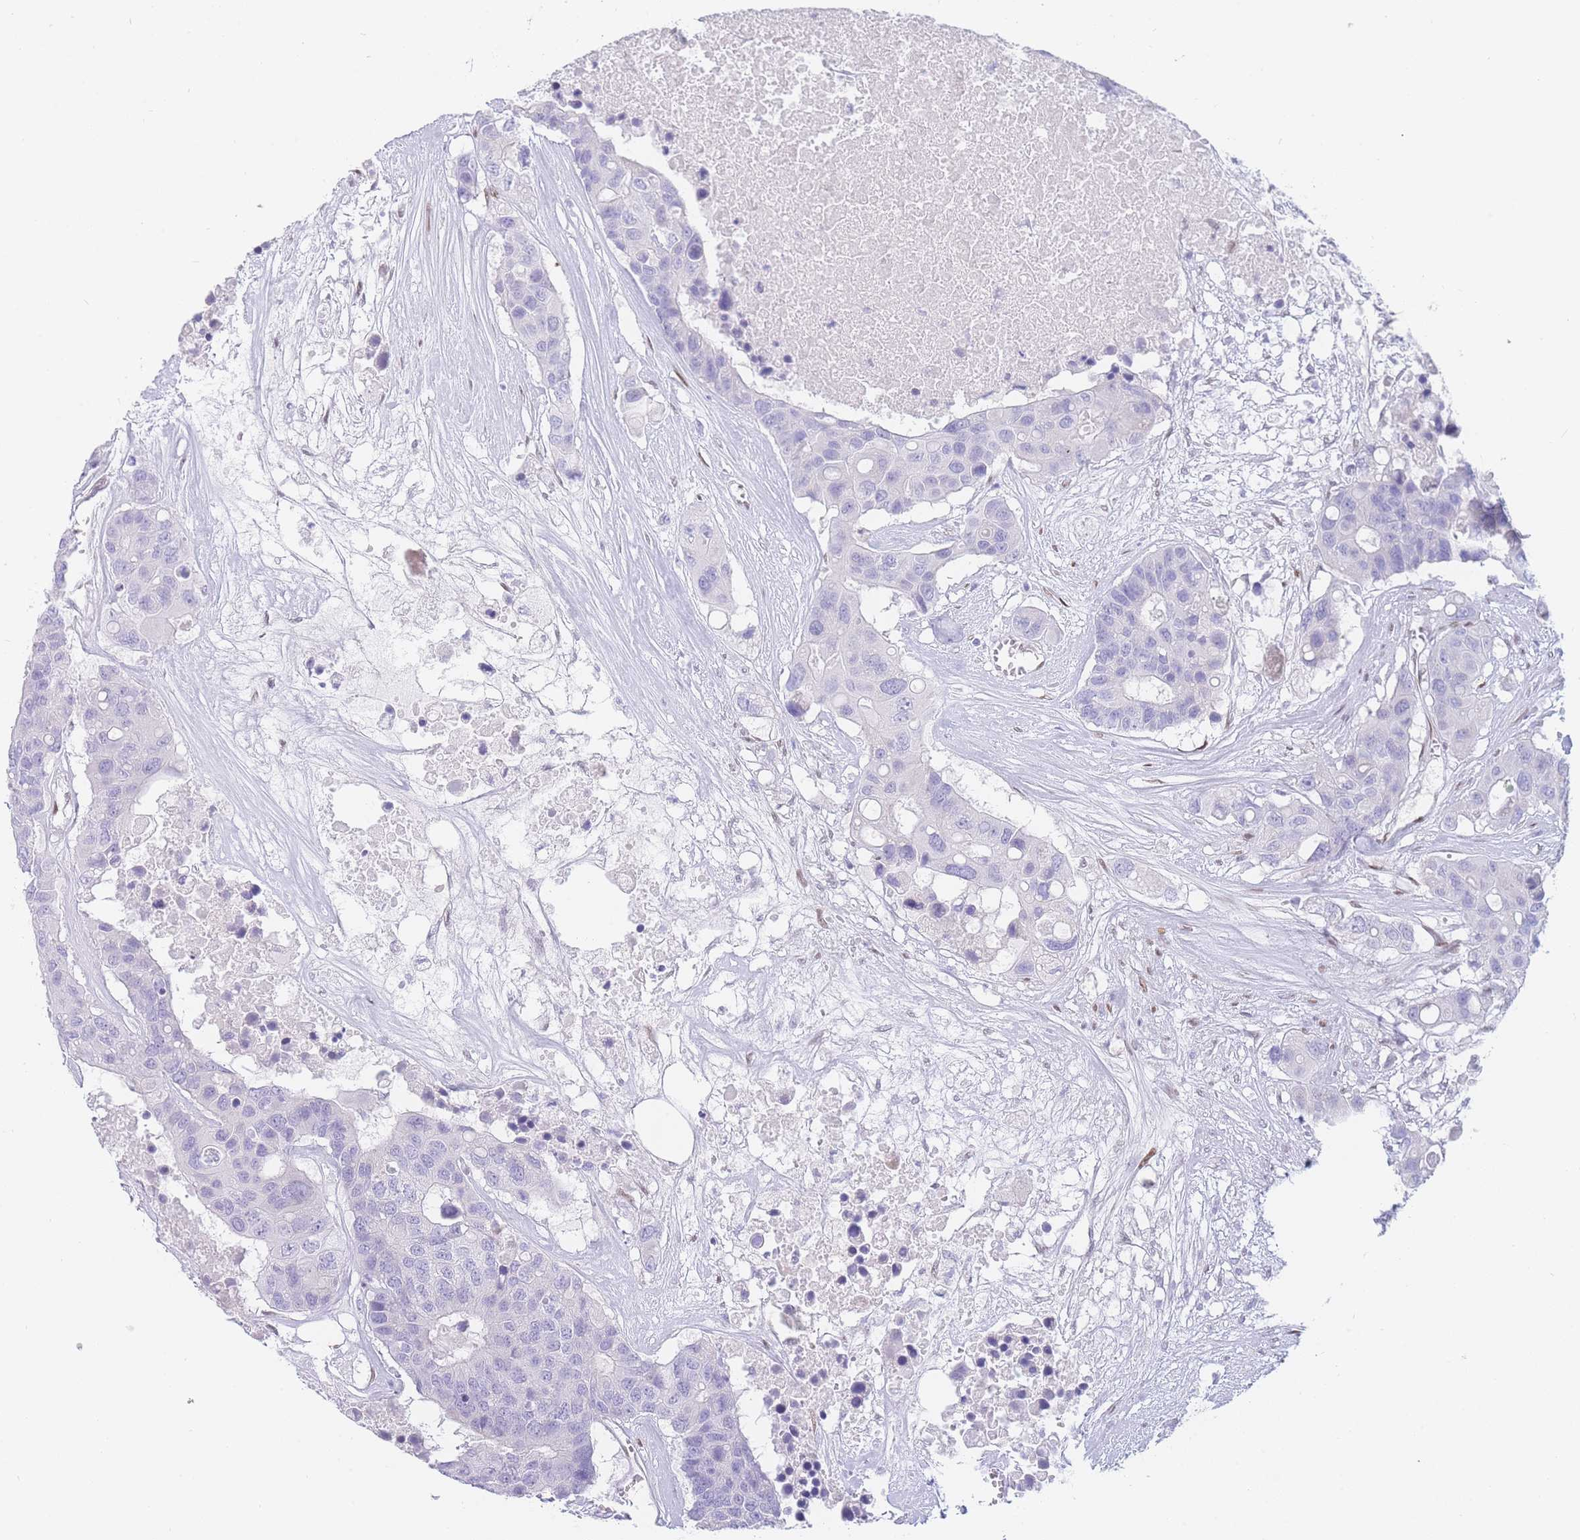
{"staining": {"intensity": "negative", "quantity": "none", "location": "none"}, "tissue": "colorectal cancer", "cell_type": "Tumor cells", "image_type": "cancer", "snomed": [{"axis": "morphology", "description": "Adenocarcinoma, NOS"}, {"axis": "topography", "description": "Colon"}], "caption": "Immunohistochemistry (IHC) photomicrograph of neoplastic tissue: human adenocarcinoma (colorectal) stained with DAB (3,3'-diaminobenzidine) displays no significant protein expression in tumor cells.", "gene": "PSMB5", "patient": {"sex": "male", "age": 77}}